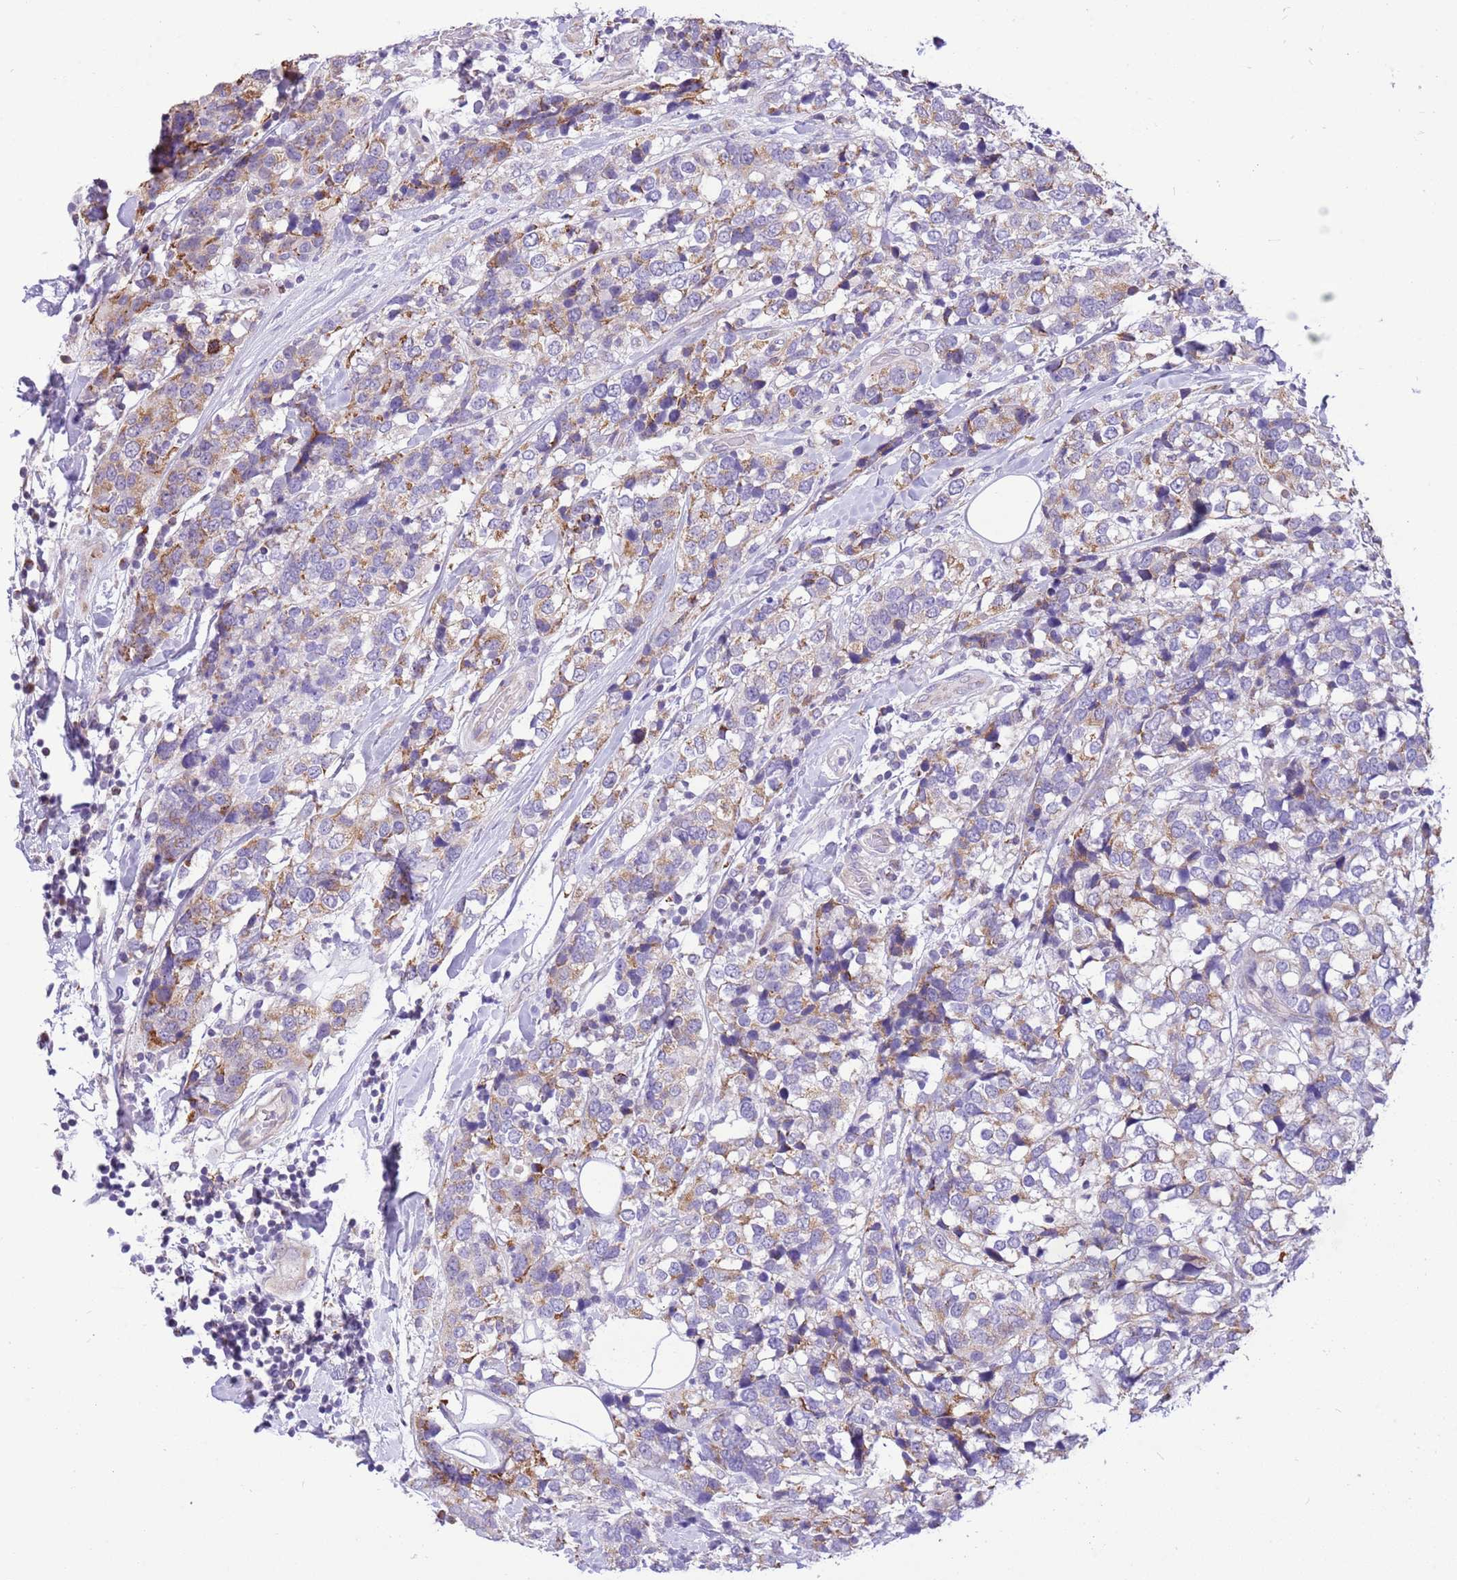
{"staining": {"intensity": "moderate", "quantity": "25%-75%", "location": "cytoplasmic/membranous"}, "tissue": "breast cancer", "cell_type": "Tumor cells", "image_type": "cancer", "snomed": [{"axis": "morphology", "description": "Lobular carcinoma"}, {"axis": "topography", "description": "Breast"}], "caption": "Breast lobular carcinoma was stained to show a protein in brown. There is medium levels of moderate cytoplasmic/membranous positivity in approximately 25%-75% of tumor cells. The staining is performed using DAB (3,3'-diaminobenzidine) brown chromogen to label protein expression. The nuclei are counter-stained blue using hematoxylin.", "gene": "COX17", "patient": {"sex": "female", "age": 59}}